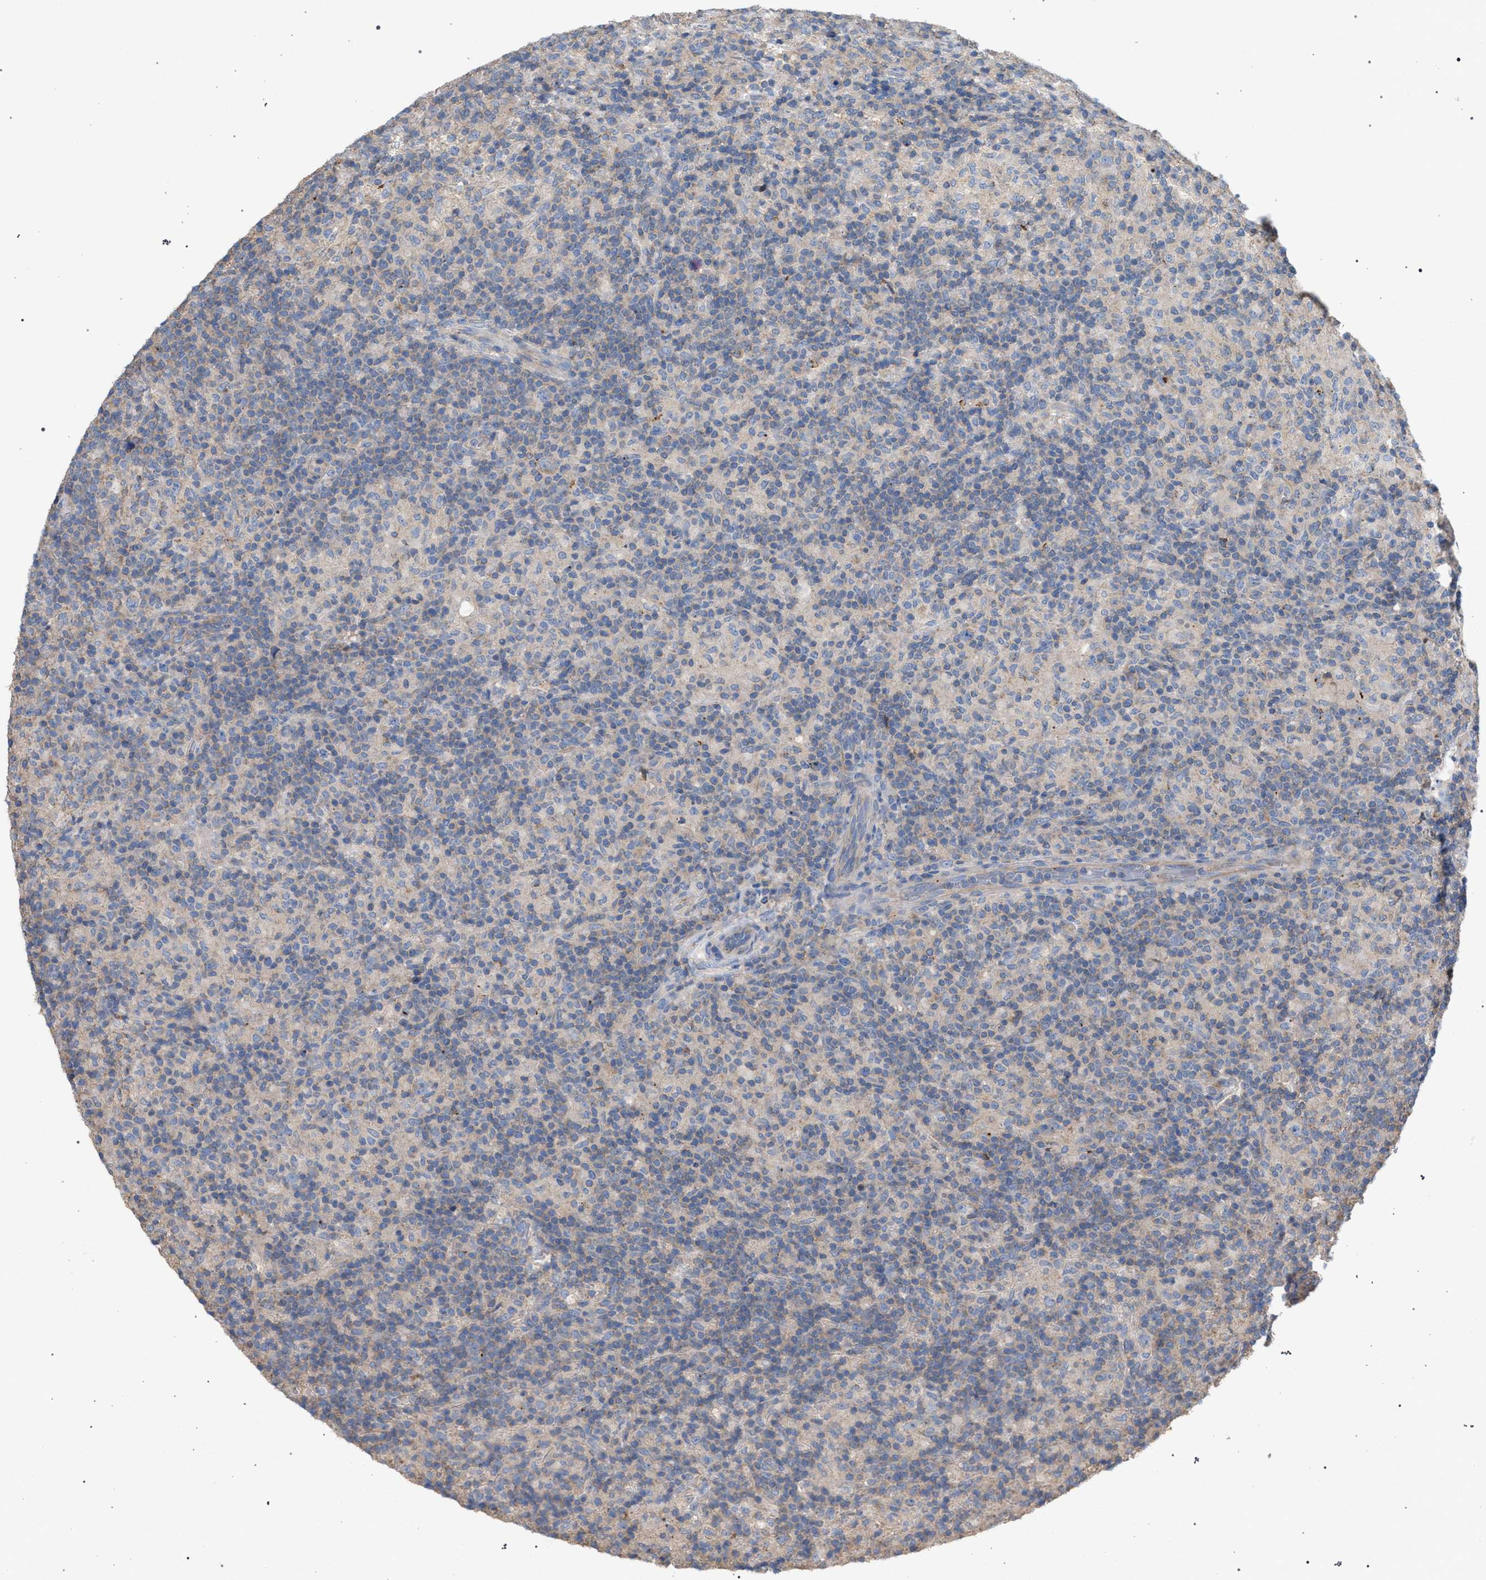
{"staining": {"intensity": "negative", "quantity": "none", "location": "none"}, "tissue": "lymphoma", "cell_type": "Tumor cells", "image_type": "cancer", "snomed": [{"axis": "morphology", "description": "Hodgkin's disease, NOS"}, {"axis": "topography", "description": "Lymph node"}], "caption": "DAB immunohistochemical staining of lymphoma demonstrates no significant staining in tumor cells.", "gene": "VPS13A", "patient": {"sex": "male", "age": 70}}